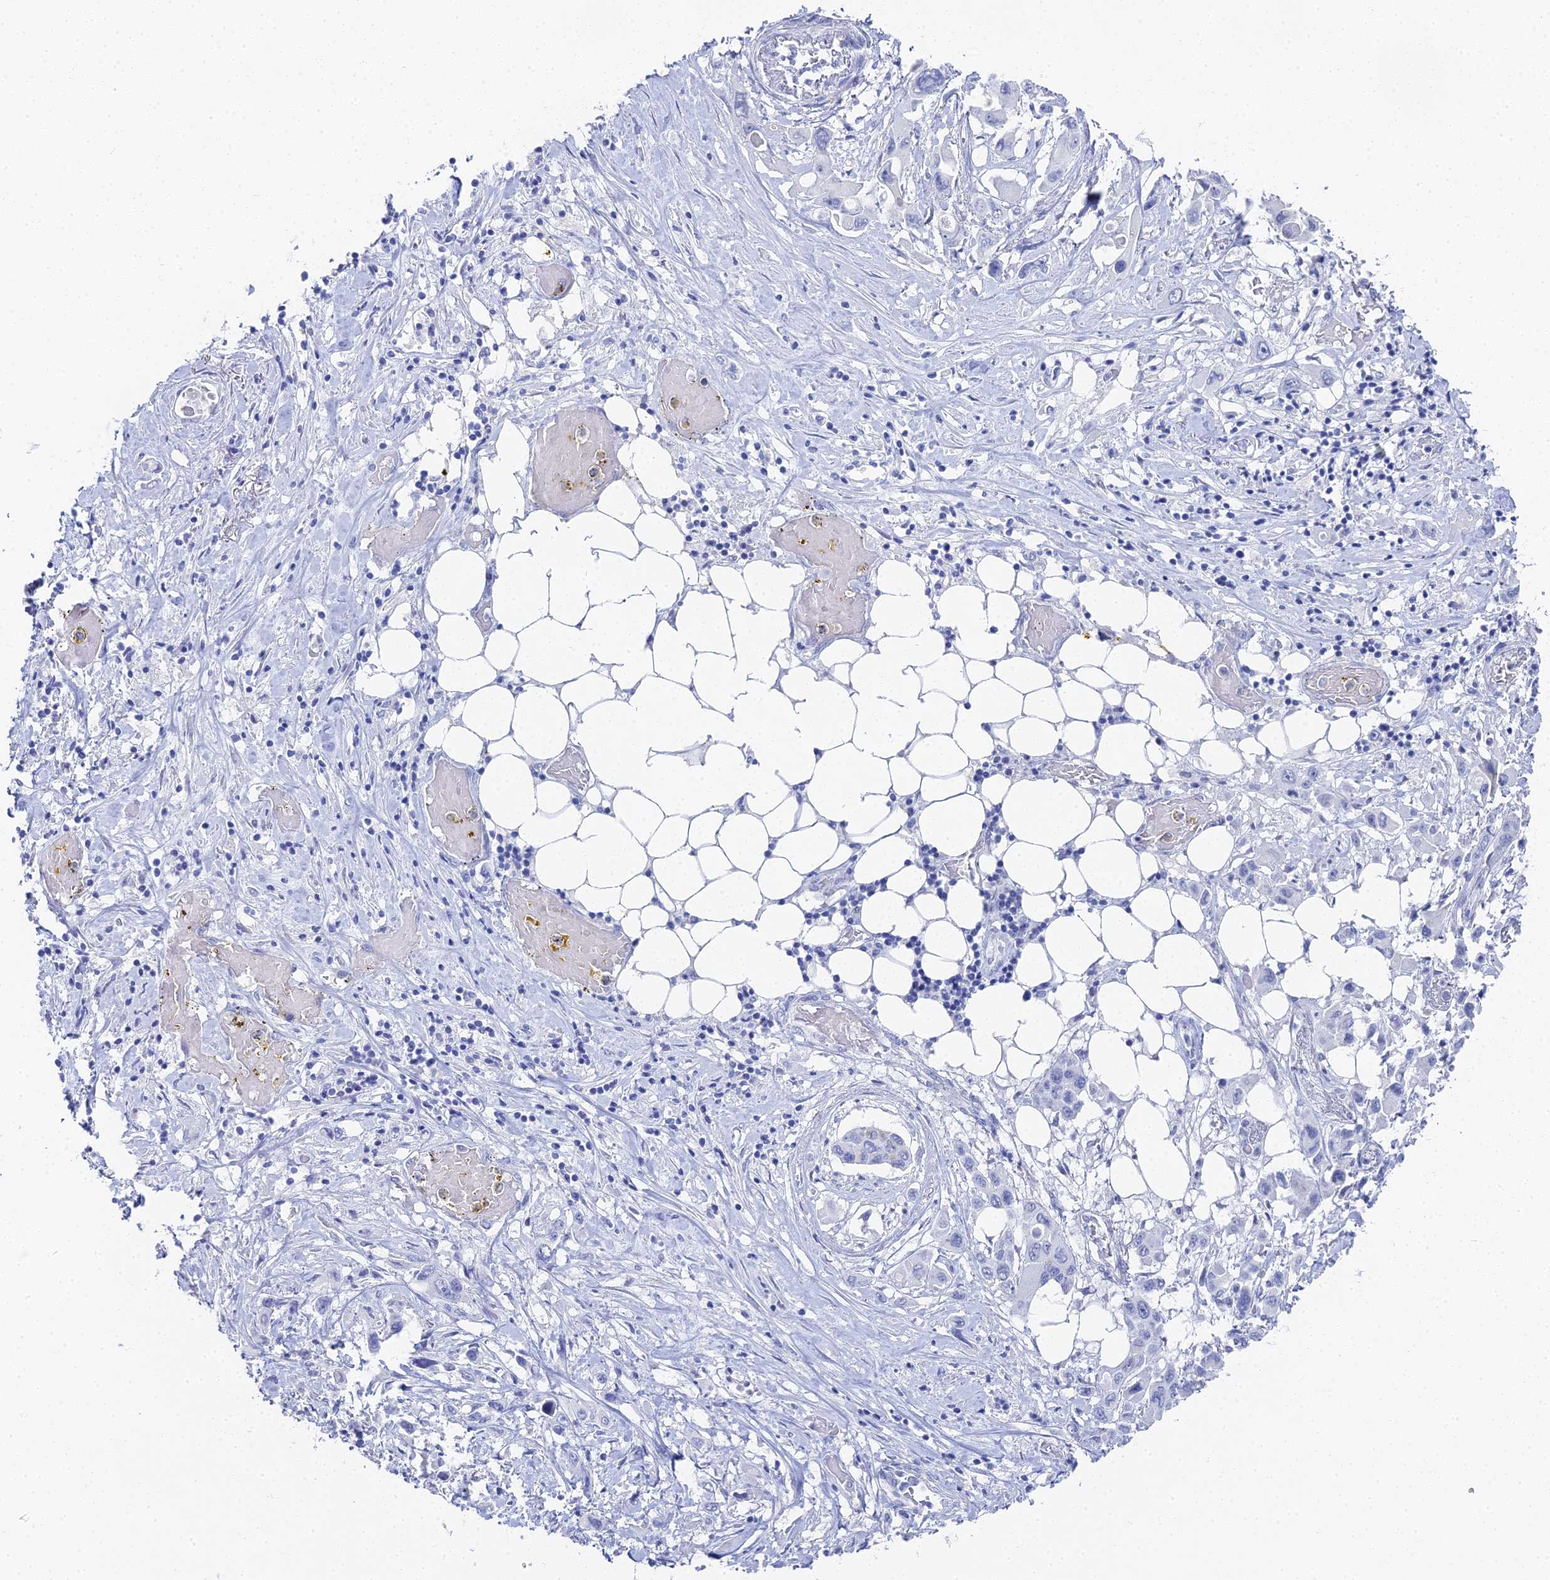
{"staining": {"intensity": "negative", "quantity": "none", "location": "none"}, "tissue": "pancreatic cancer", "cell_type": "Tumor cells", "image_type": "cancer", "snomed": [{"axis": "morphology", "description": "Adenocarcinoma, NOS"}, {"axis": "topography", "description": "Pancreas"}], "caption": "Tumor cells are negative for brown protein staining in pancreatic adenocarcinoma.", "gene": "ALPP", "patient": {"sex": "male", "age": 92}}